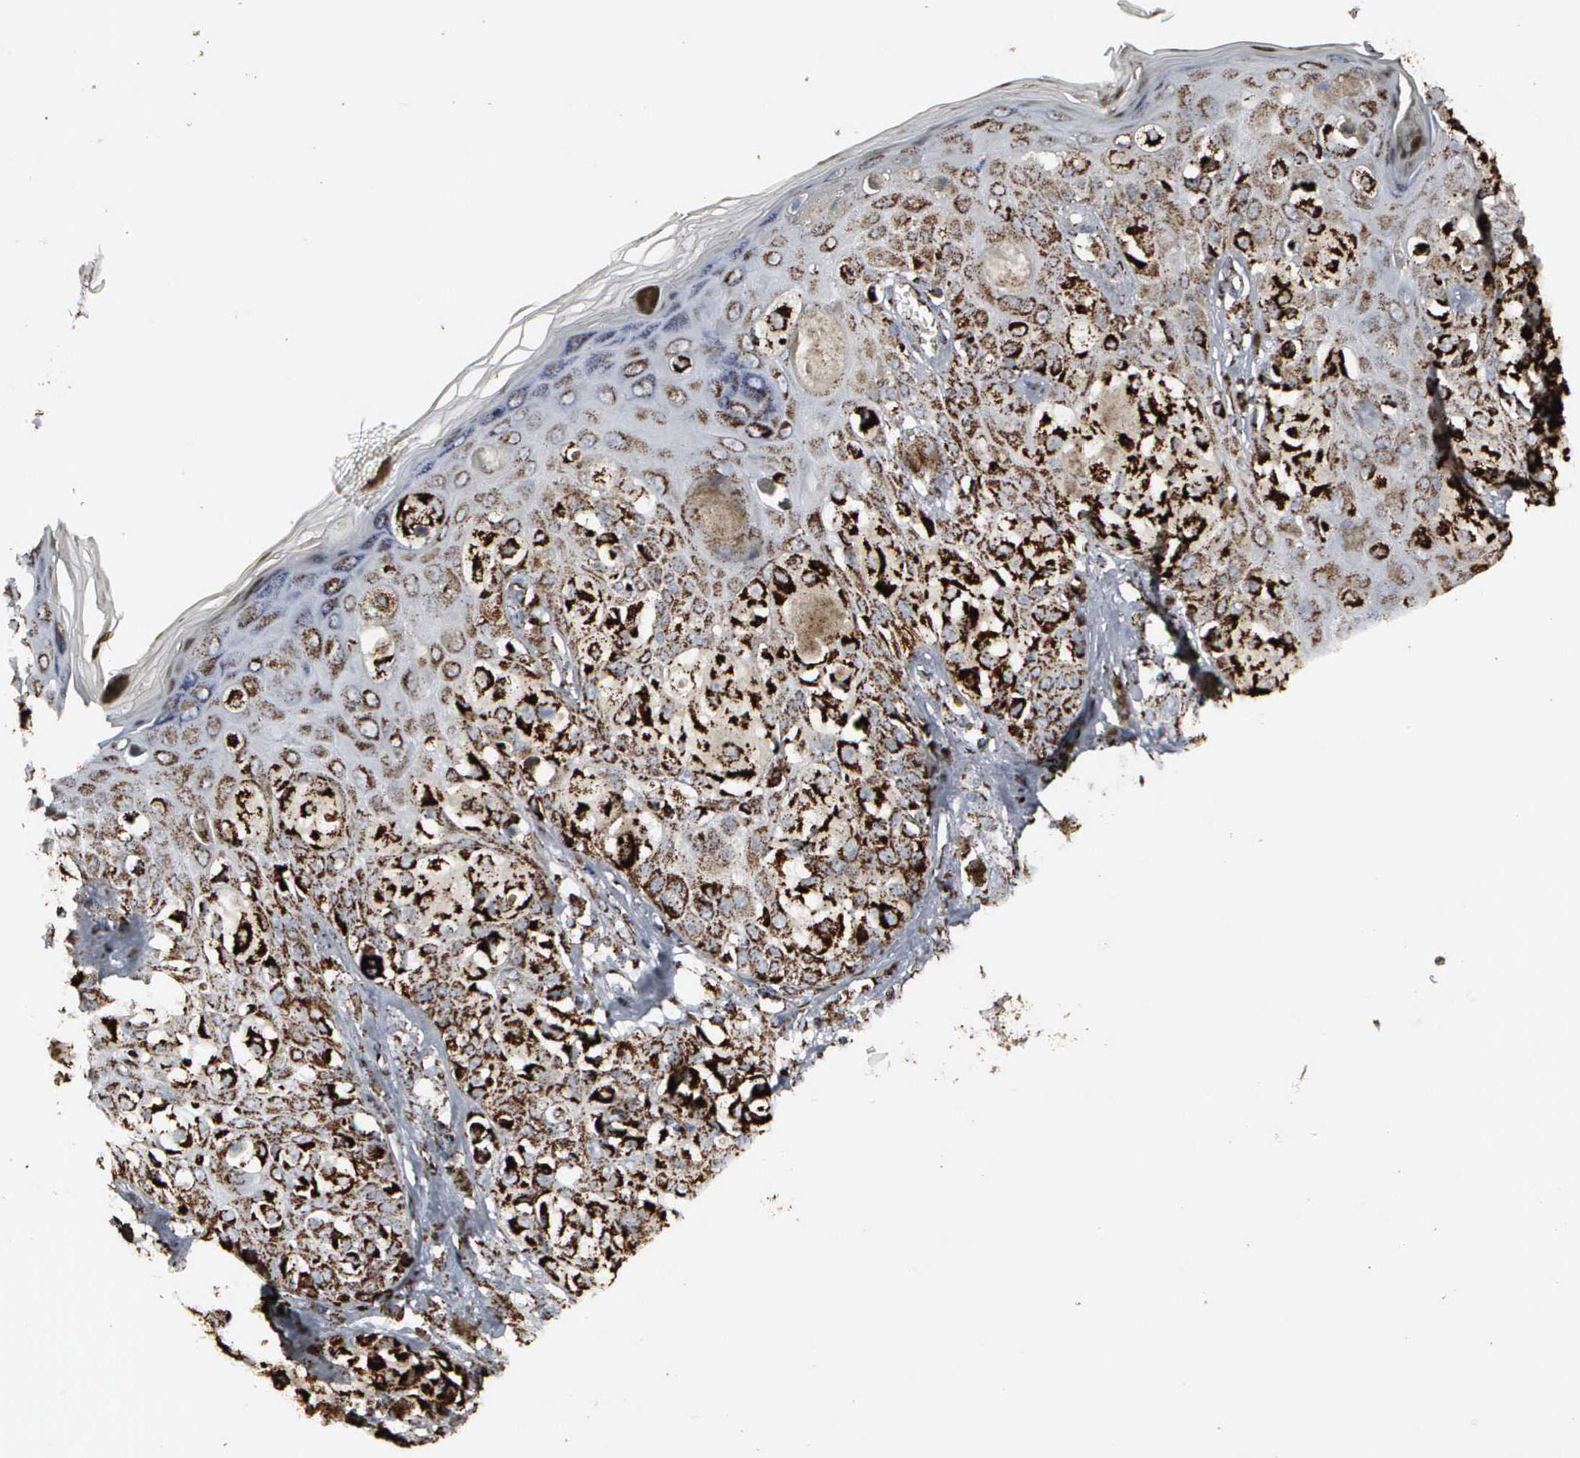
{"staining": {"intensity": "strong", "quantity": ">75%", "location": "cytoplasmic/membranous"}, "tissue": "melanoma", "cell_type": "Tumor cells", "image_type": "cancer", "snomed": [{"axis": "morphology", "description": "Malignant melanoma, NOS"}, {"axis": "topography", "description": "Skin"}], "caption": "Melanoma stained with a brown dye shows strong cytoplasmic/membranous positive expression in approximately >75% of tumor cells.", "gene": "HSPA9", "patient": {"sex": "female", "age": 55}}